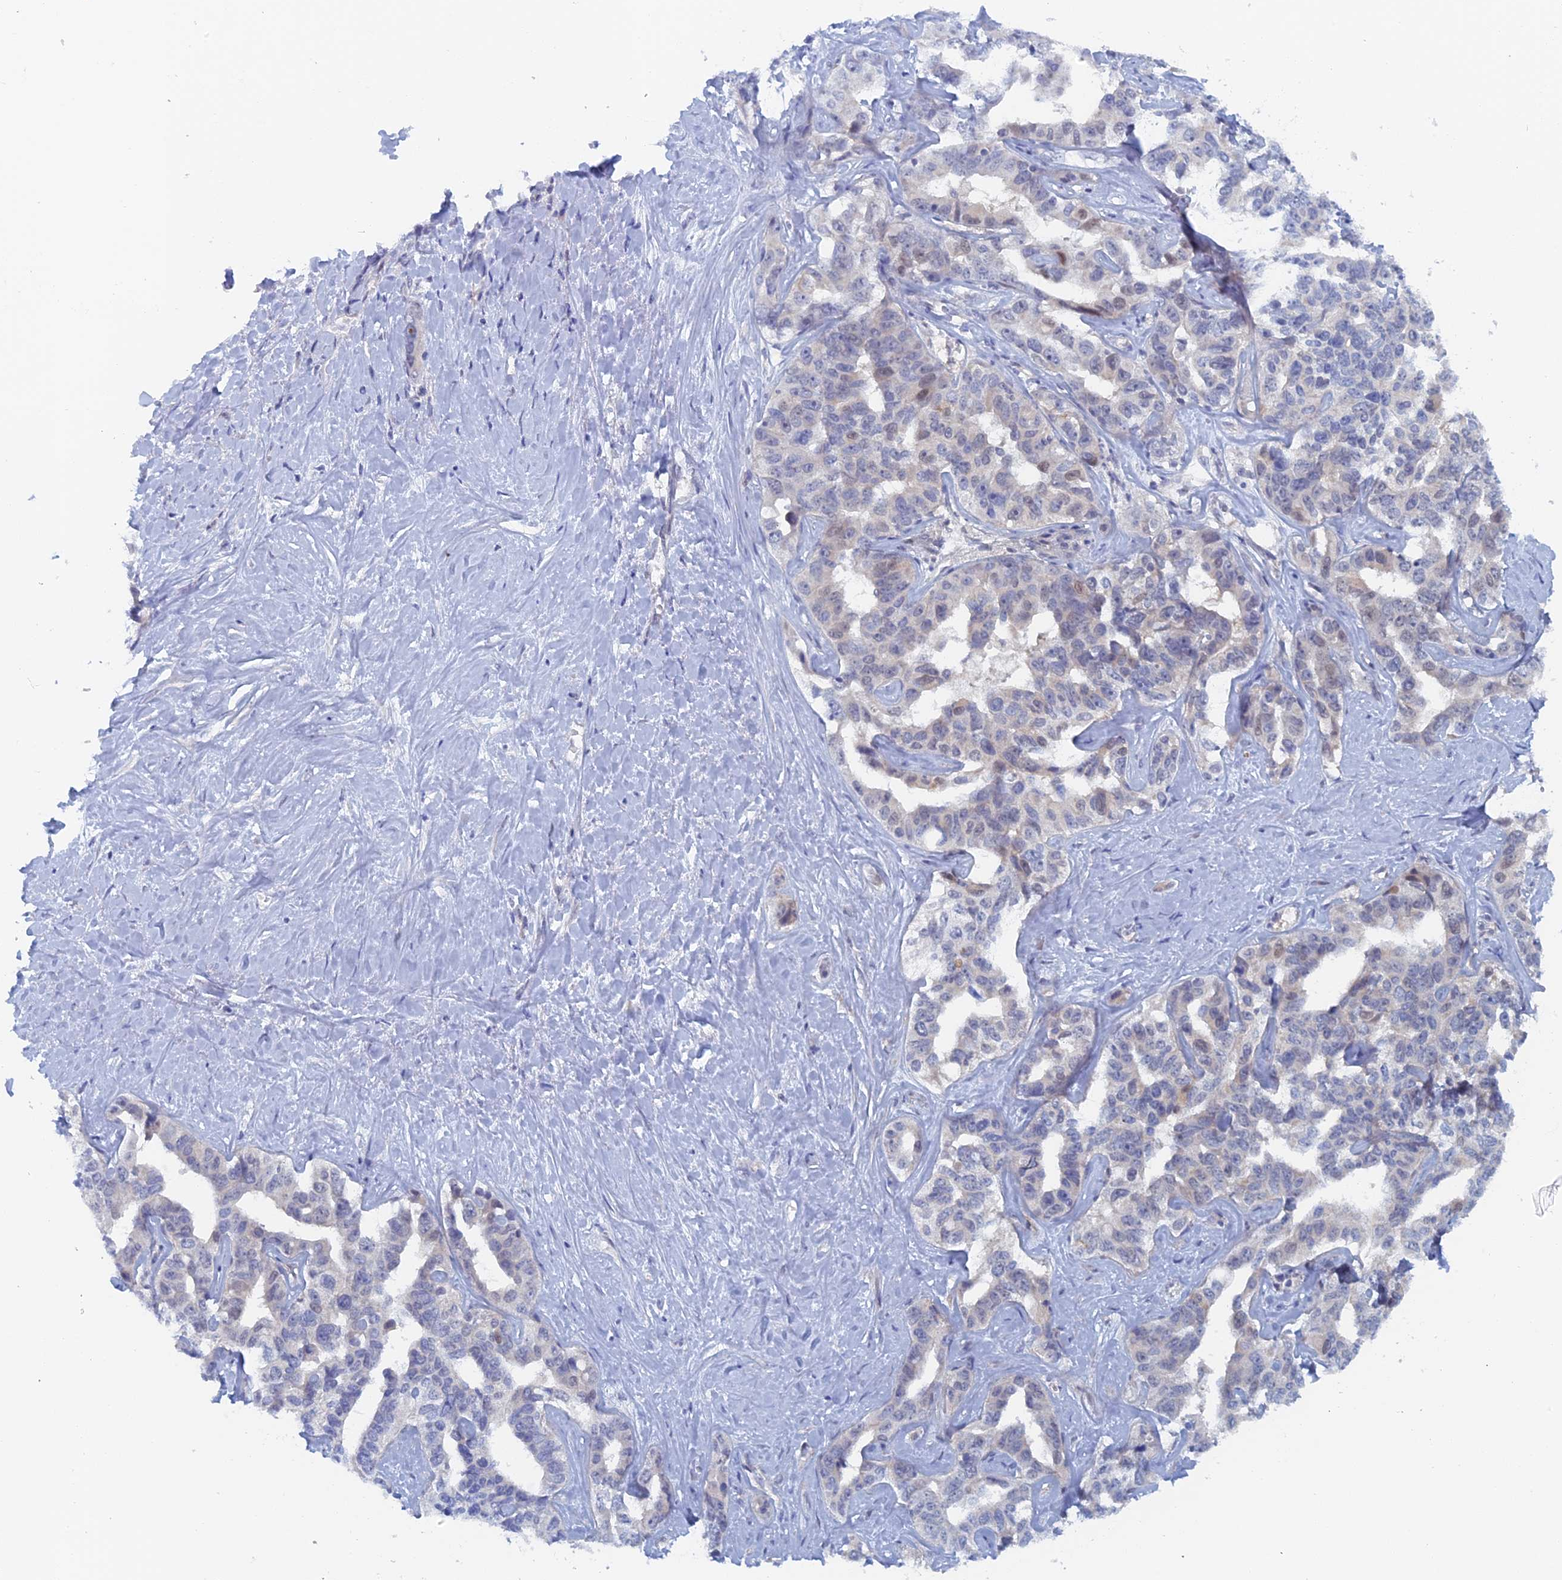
{"staining": {"intensity": "weak", "quantity": "<25%", "location": "nuclear"}, "tissue": "liver cancer", "cell_type": "Tumor cells", "image_type": "cancer", "snomed": [{"axis": "morphology", "description": "Cholangiocarcinoma"}, {"axis": "topography", "description": "Liver"}], "caption": "This is a histopathology image of IHC staining of liver cholangiocarcinoma, which shows no positivity in tumor cells.", "gene": "ELOVL6", "patient": {"sex": "male", "age": 59}}